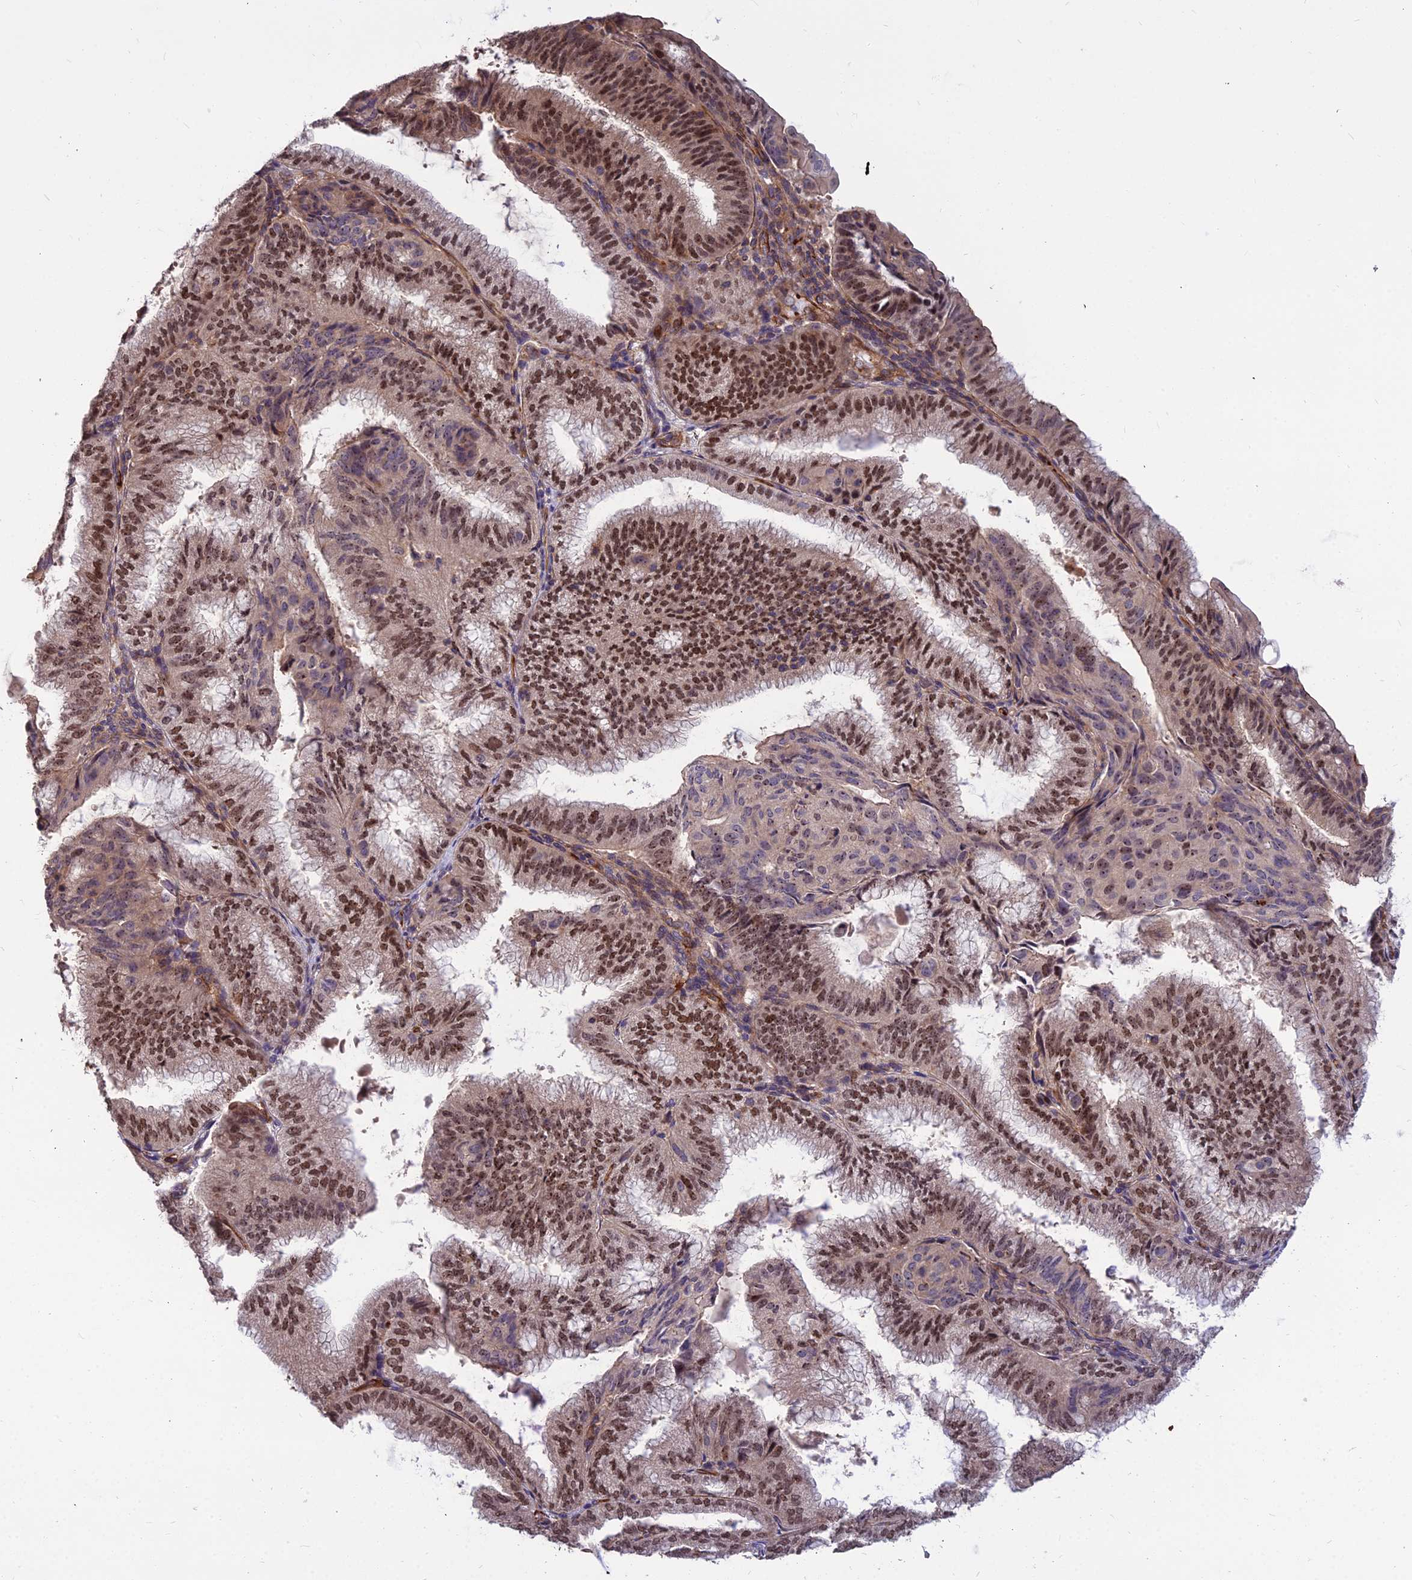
{"staining": {"intensity": "strong", "quantity": ">75%", "location": "cytoplasmic/membranous,nuclear"}, "tissue": "endometrial cancer", "cell_type": "Tumor cells", "image_type": "cancer", "snomed": [{"axis": "morphology", "description": "Adenocarcinoma, NOS"}, {"axis": "topography", "description": "Endometrium"}], "caption": "A histopathology image of human endometrial cancer stained for a protein displays strong cytoplasmic/membranous and nuclear brown staining in tumor cells. The staining was performed using DAB to visualize the protein expression in brown, while the nuclei were stained in blue with hematoxylin (Magnification: 20x).", "gene": "TCEA3", "patient": {"sex": "female", "age": 49}}